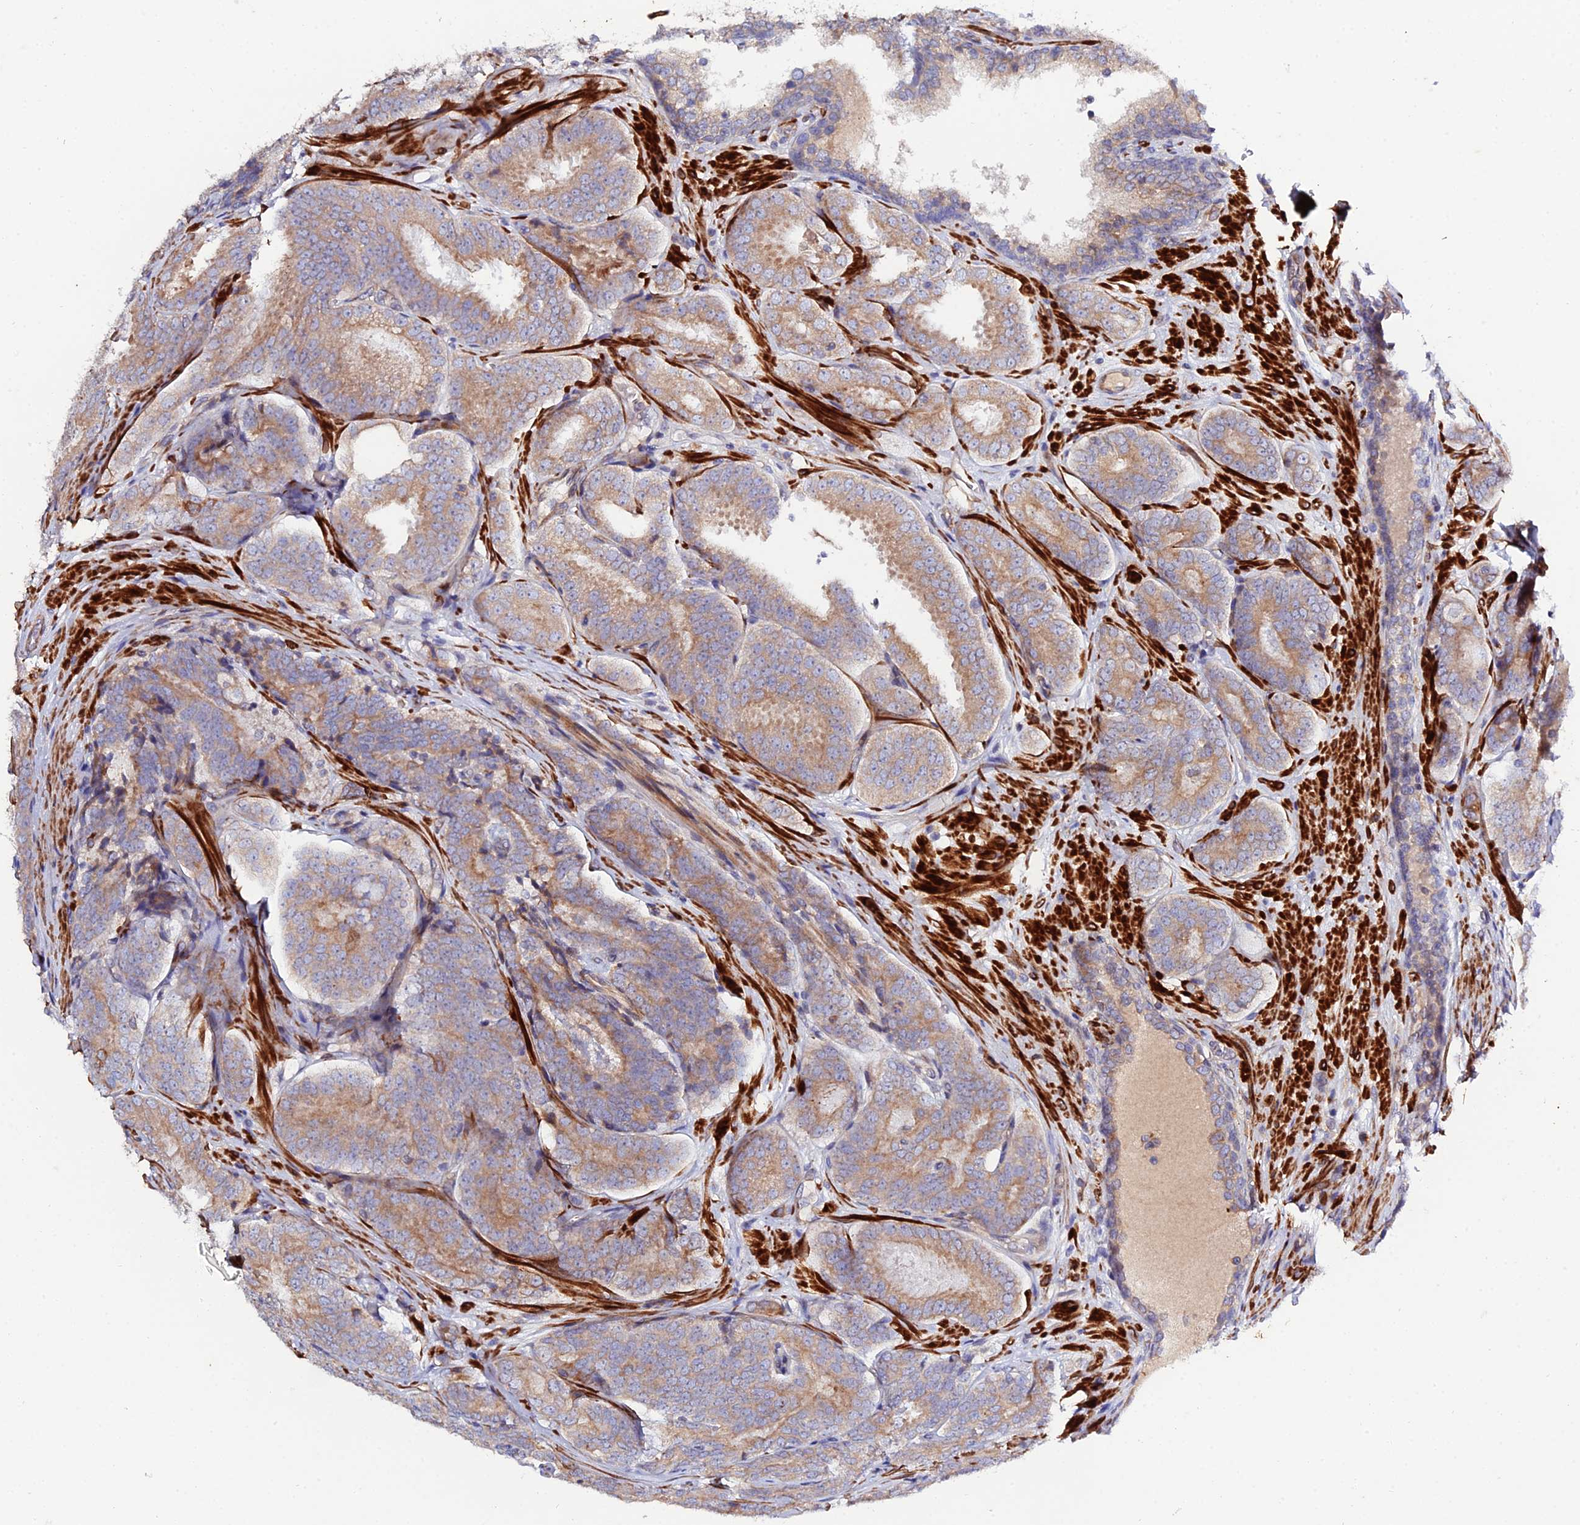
{"staining": {"intensity": "moderate", "quantity": ">75%", "location": "cytoplasmic/membranous"}, "tissue": "prostate cancer", "cell_type": "Tumor cells", "image_type": "cancer", "snomed": [{"axis": "morphology", "description": "Adenocarcinoma, High grade"}, {"axis": "topography", "description": "Prostate"}], "caption": "About >75% of tumor cells in human prostate cancer show moderate cytoplasmic/membranous protein positivity as visualized by brown immunohistochemical staining.", "gene": "ARL6IP1", "patient": {"sex": "male", "age": 63}}